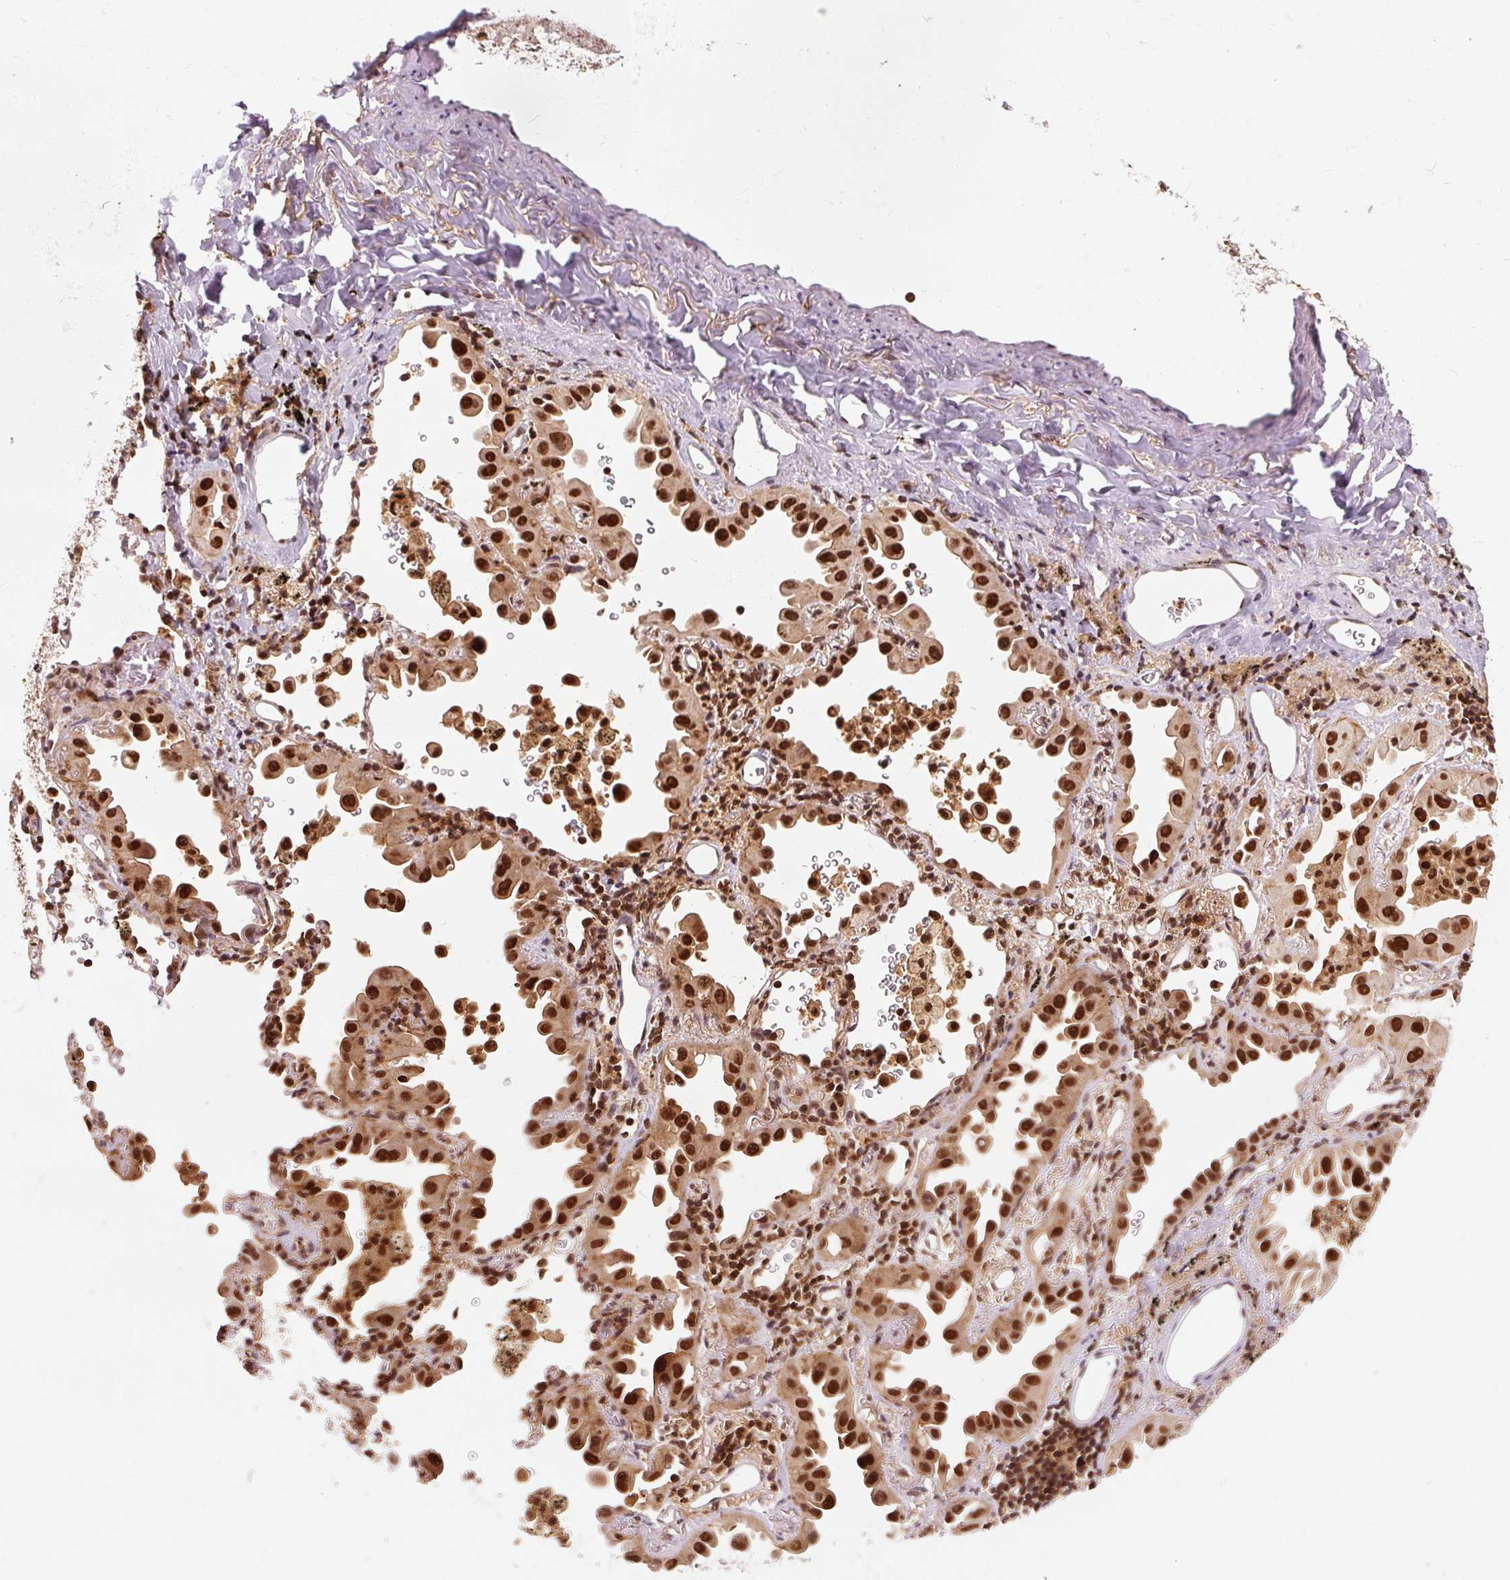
{"staining": {"intensity": "strong", "quantity": ">75%", "location": "nuclear"}, "tissue": "lung cancer", "cell_type": "Tumor cells", "image_type": "cancer", "snomed": [{"axis": "morphology", "description": "Adenocarcinoma, NOS"}, {"axis": "topography", "description": "Lung"}], "caption": "Lung cancer stained with a protein marker reveals strong staining in tumor cells.", "gene": "CSTF1", "patient": {"sex": "male", "age": 68}}